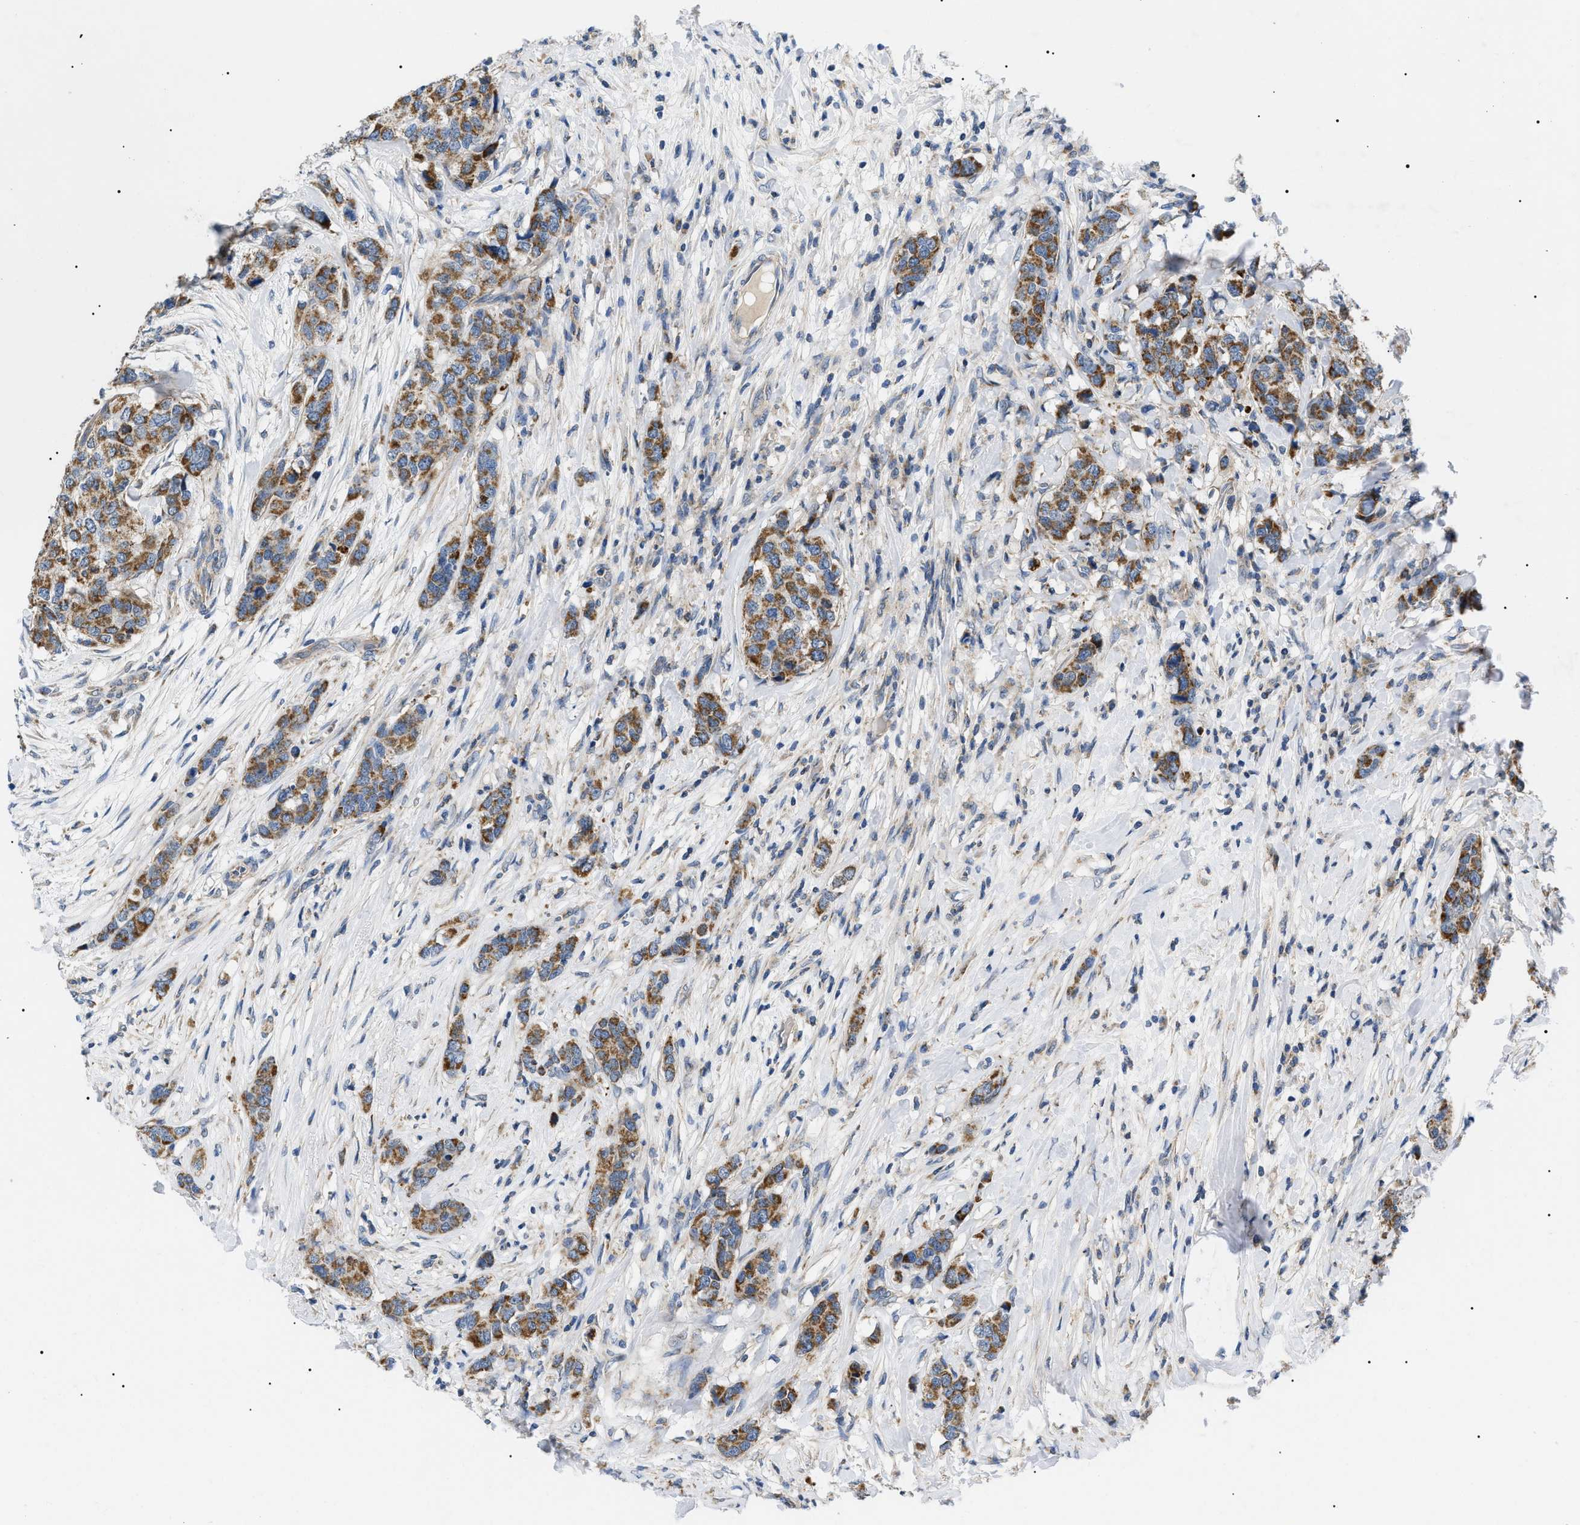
{"staining": {"intensity": "moderate", "quantity": ">75%", "location": "cytoplasmic/membranous"}, "tissue": "breast cancer", "cell_type": "Tumor cells", "image_type": "cancer", "snomed": [{"axis": "morphology", "description": "Lobular carcinoma"}, {"axis": "topography", "description": "Breast"}], "caption": "Breast lobular carcinoma was stained to show a protein in brown. There is medium levels of moderate cytoplasmic/membranous expression in about >75% of tumor cells.", "gene": "TOMM6", "patient": {"sex": "female", "age": 59}}